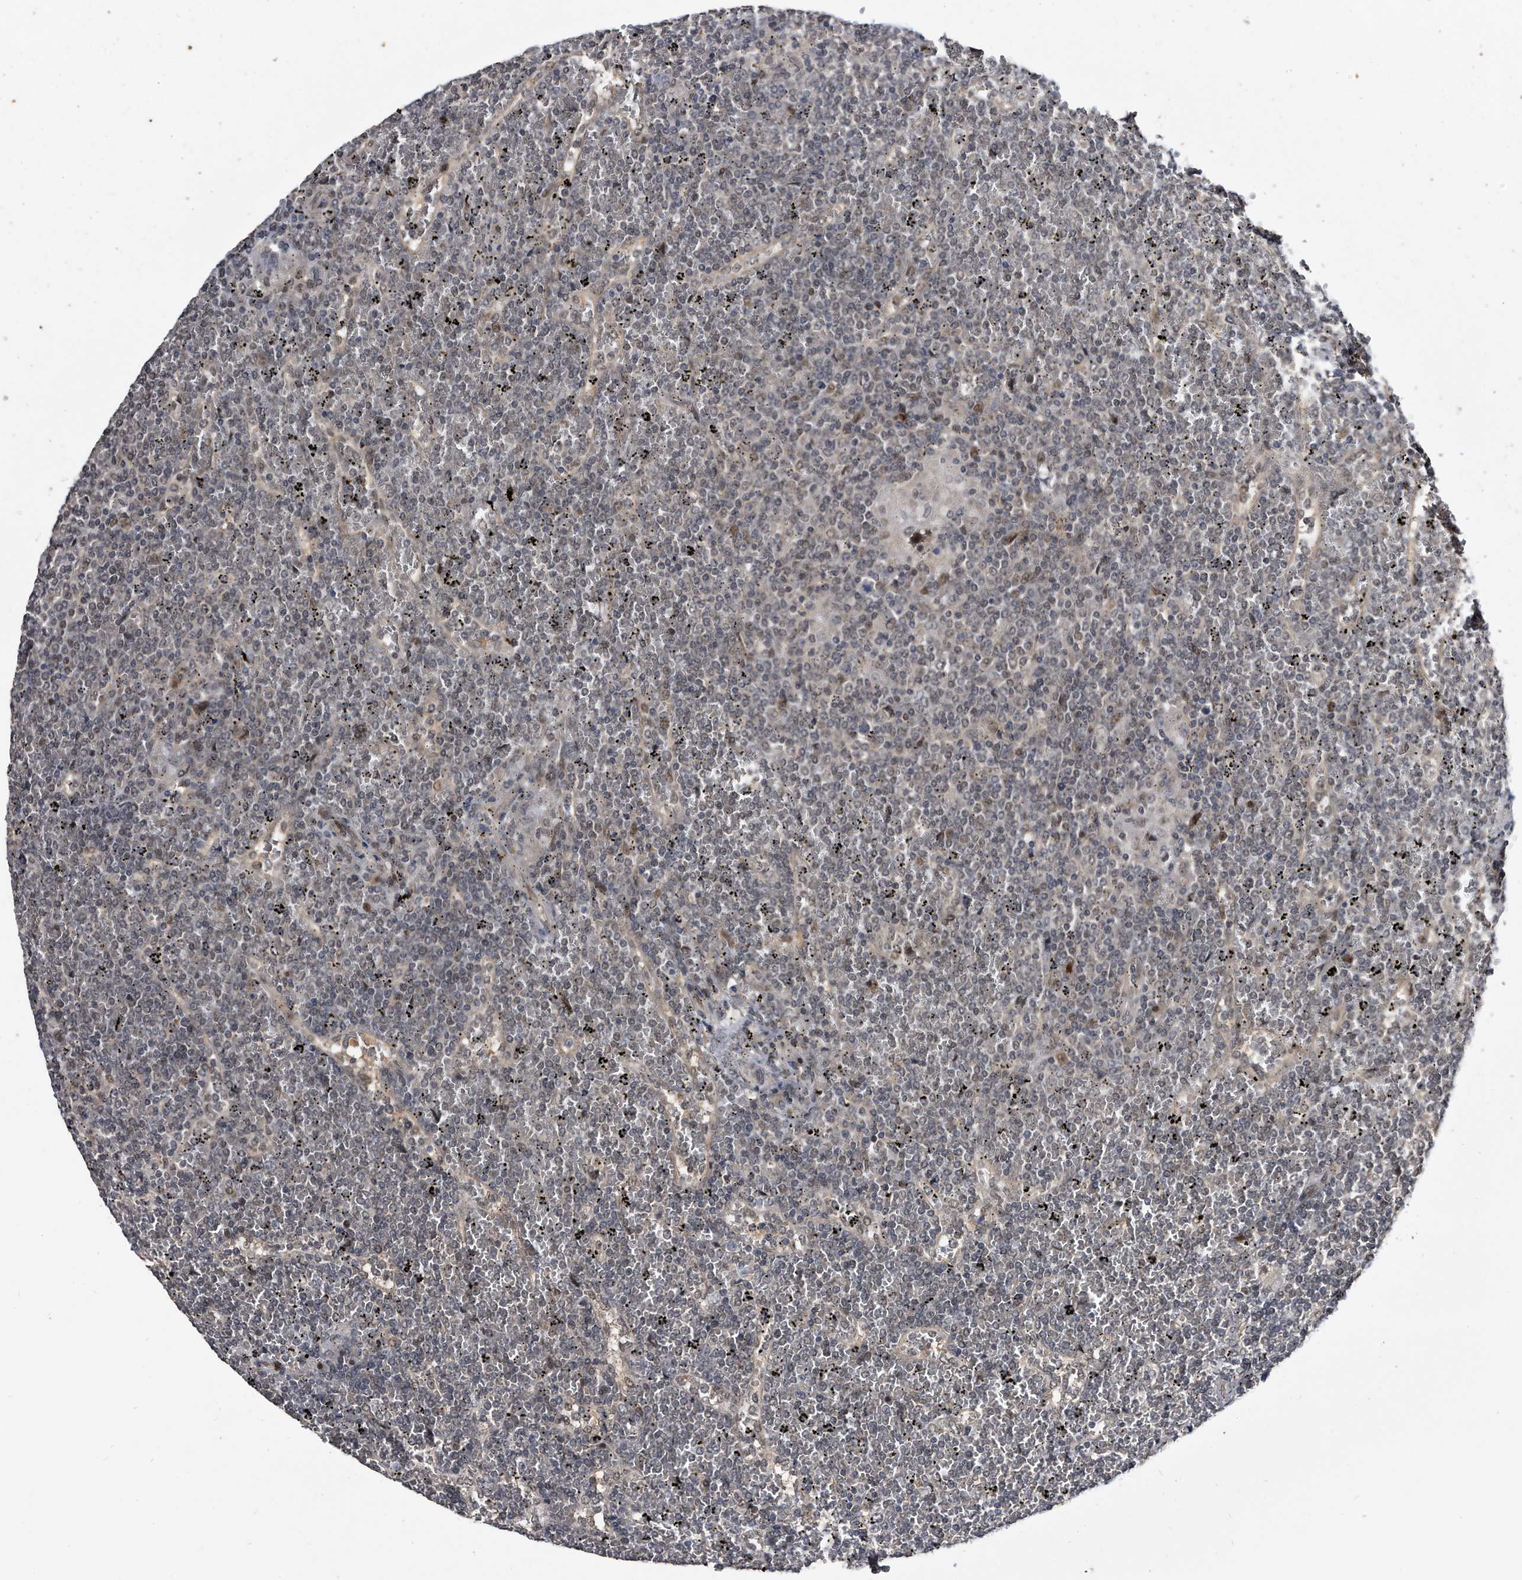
{"staining": {"intensity": "negative", "quantity": "none", "location": "none"}, "tissue": "lymphoma", "cell_type": "Tumor cells", "image_type": "cancer", "snomed": [{"axis": "morphology", "description": "Malignant lymphoma, non-Hodgkin's type, Low grade"}, {"axis": "topography", "description": "Spleen"}], "caption": "Lymphoma was stained to show a protein in brown. There is no significant expression in tumor cells. (Stains: DAB (3,3'-diaminobenzidine) immunohistochemistry (IHC) with hematoxylin counter stain, Microscopy: brightfield microscopy at high magnification).", "gene": "RAD23B", "patient": {"sex": "female", "age": 19}}